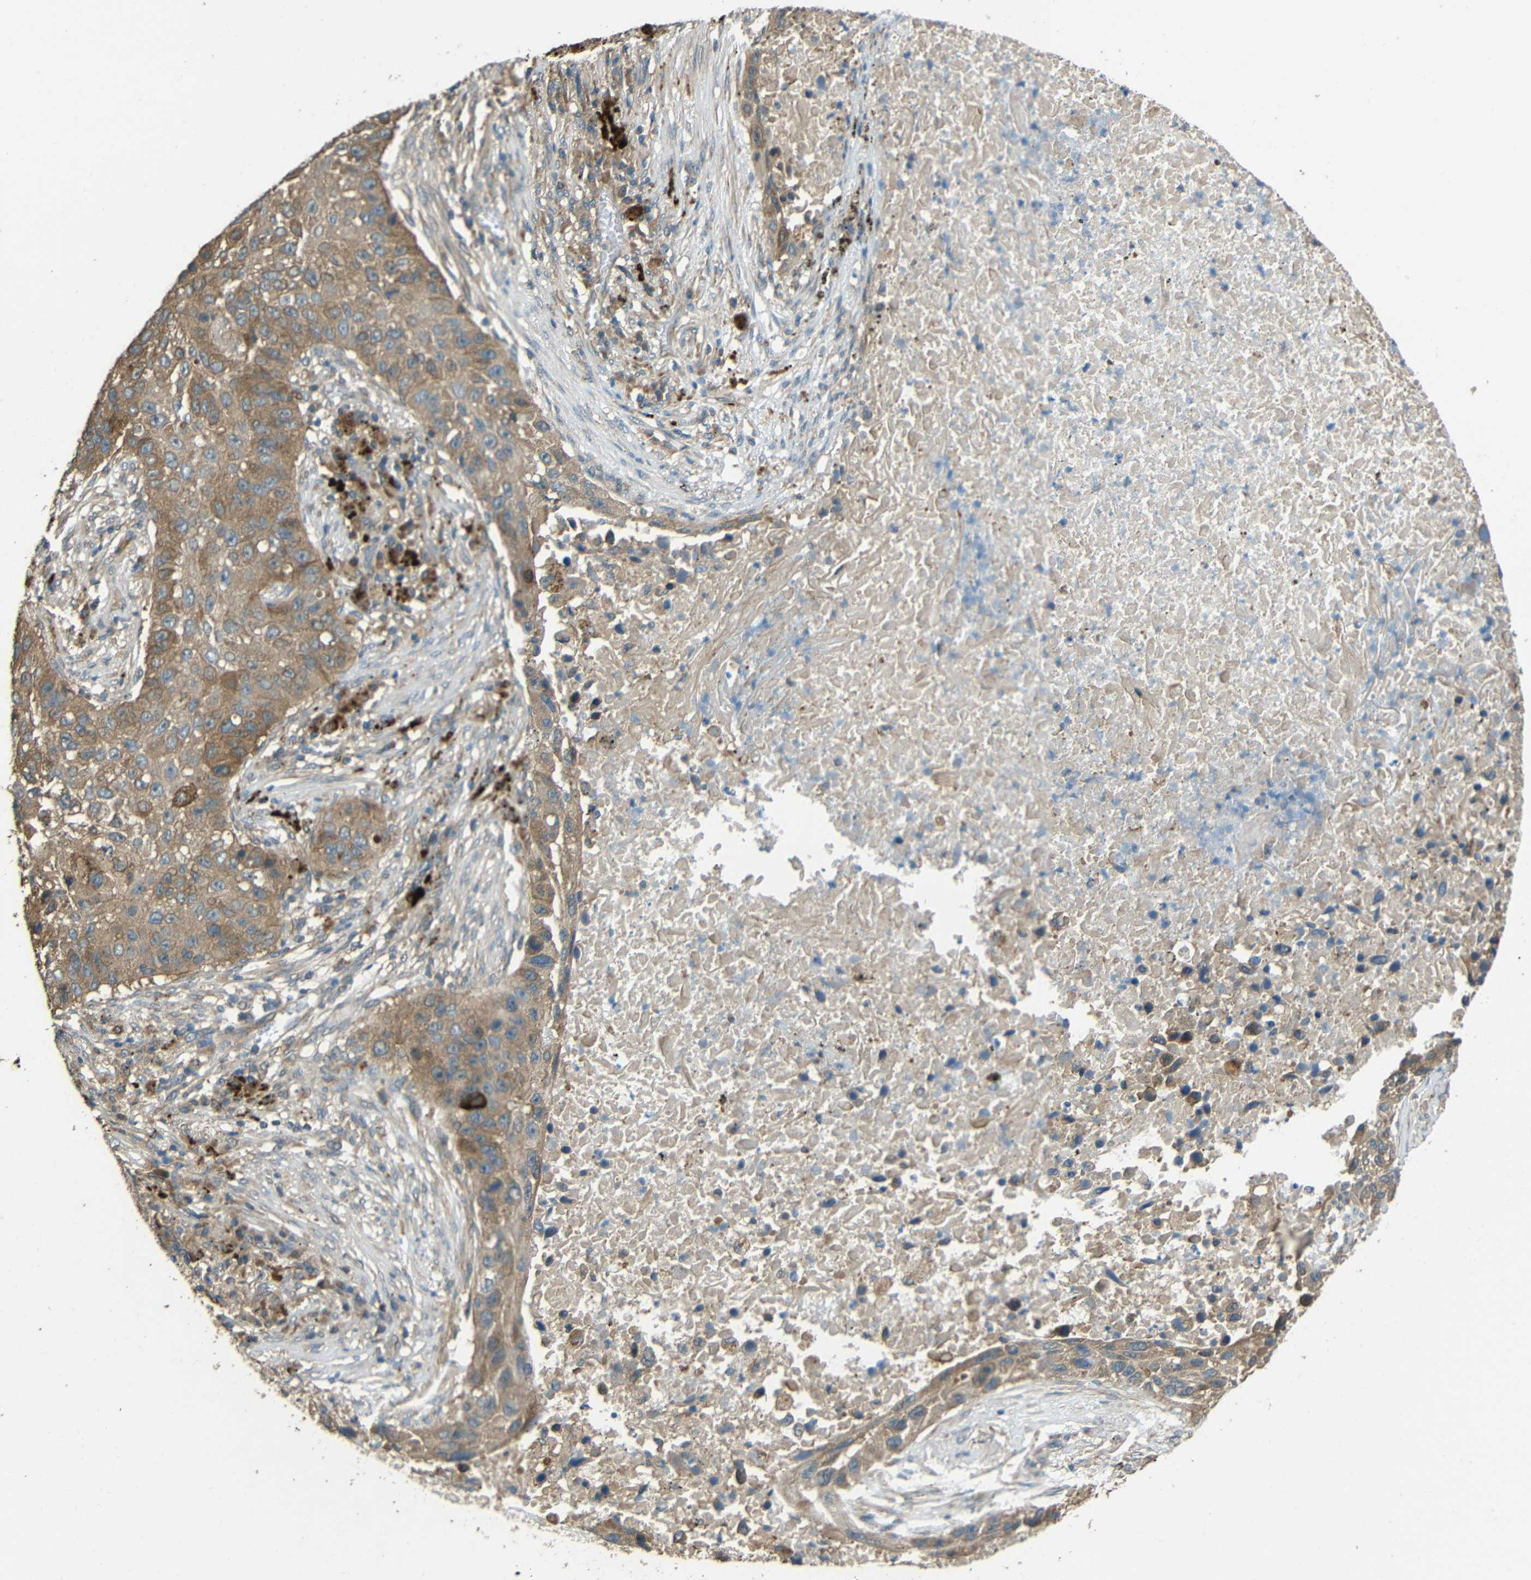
{"staining": {"intensity": "moderate", "quantity": ">75%", "location": "cytoplasmic/membranous"}, "tissue": "lung cancer", "cell_type": "Tumor cells", "image_type": "cancer", "snomed": [{"axis": "morphology", "description": "Squamous cell carcinoma, NOS"}, {"axis": "topography", "description": "Lung"}], "caption": "Moderate cytoplasmic/membranous staining is identified in about >75% of tumor cells in squamous cell carcinoma (lung).", "gene": "ACACA", "patient": {"sex": "male", "age": 57}}